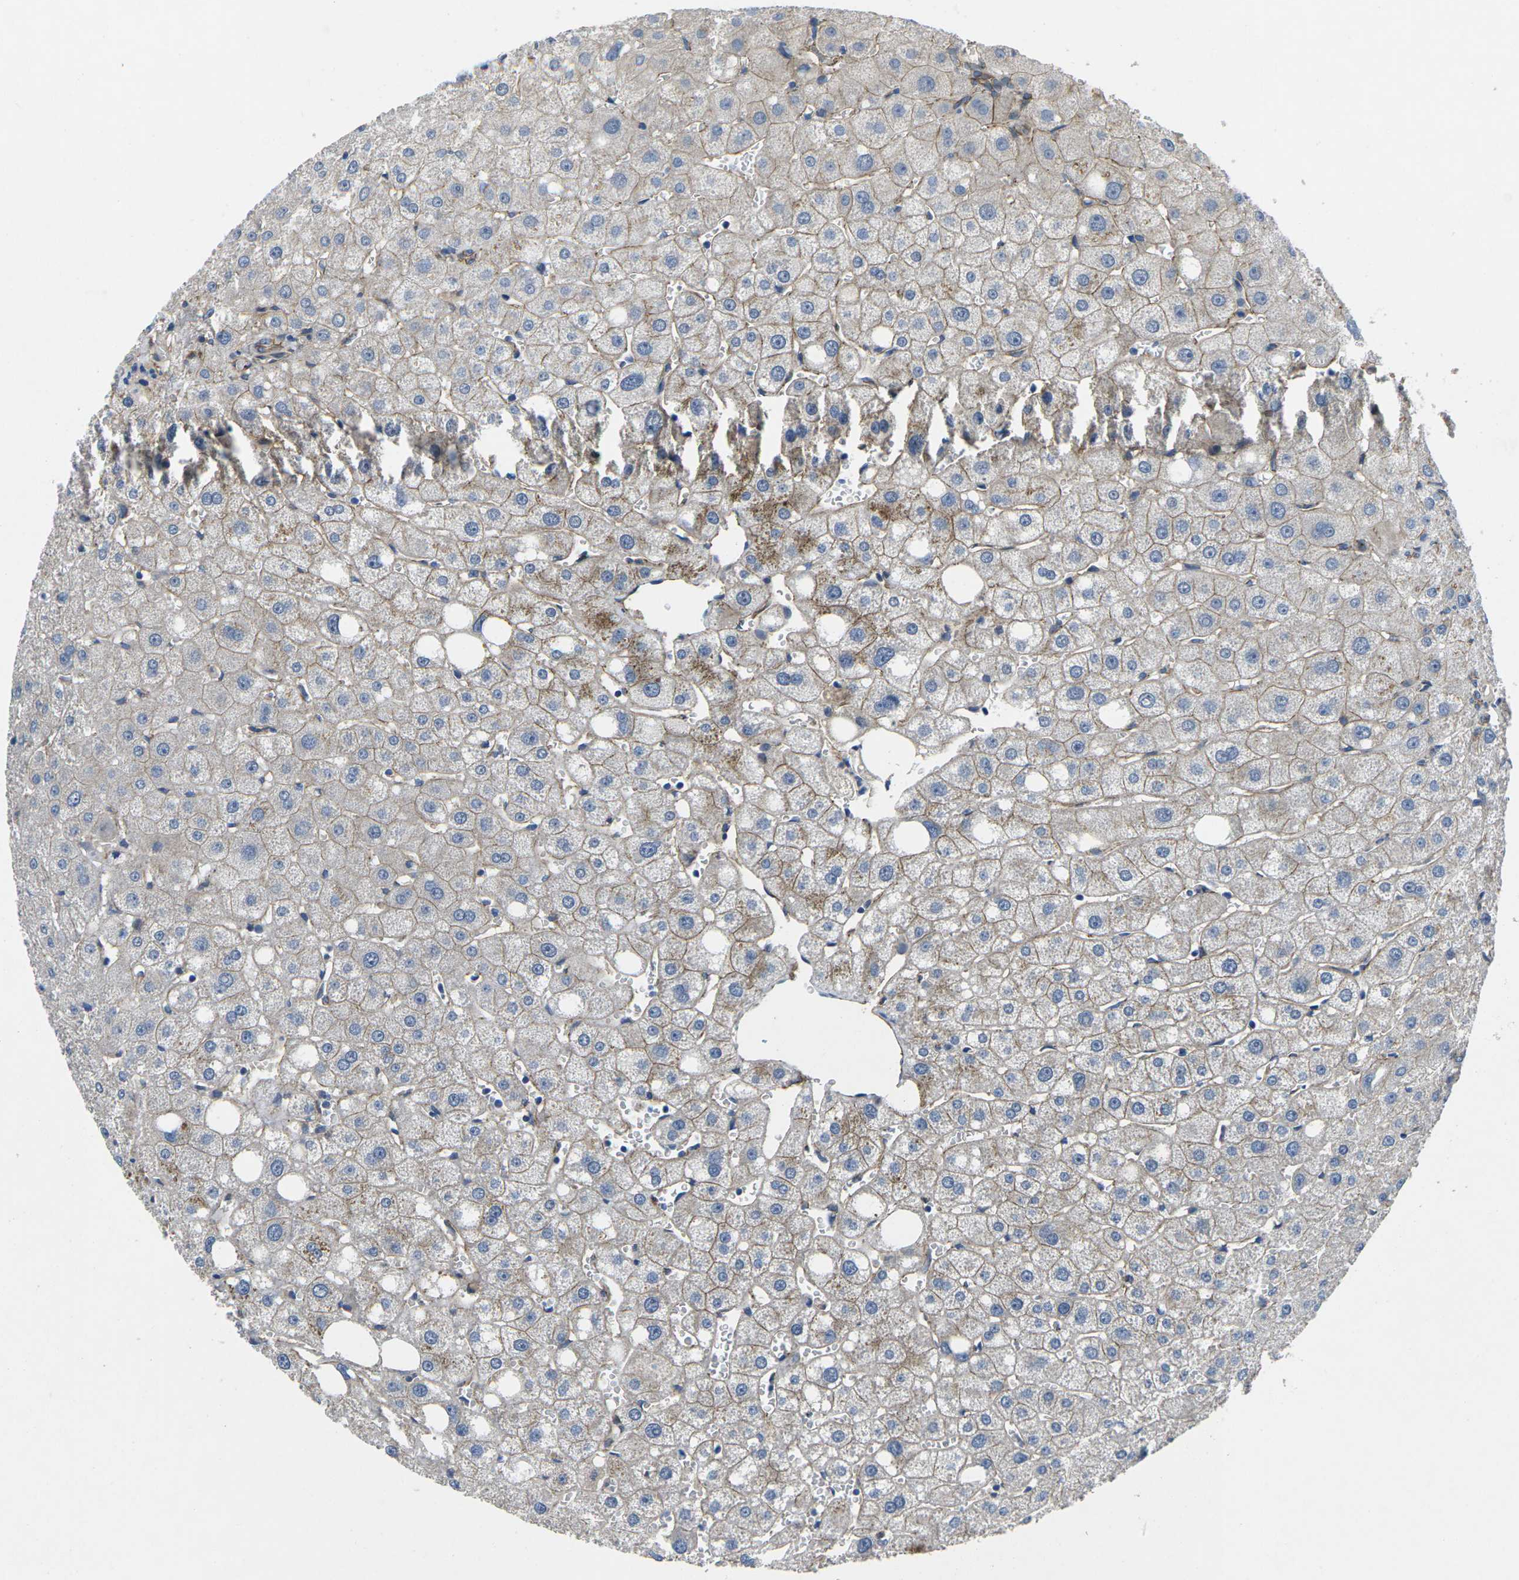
{"staining": {"intensity": "moderate", "quantity": "25%-75%", "location": "cytoplasmic/membranous"}, "tissue": "liver", "cell_type": "Hepatocytes", "image_type": "normal", "snomed": [{"axis": "morphology", "description": "Normal tissue, NOS"}, {"axis": "topography", "description": "Liver"}], "caption": "Immunohistochemical staining of unremarkable liver shows medium levels of moderate cytoplasmic/membranous staining in about 25%-75% of hepatocytes.", "gene": "CTNND1", "patient": {"sex": "male", "age": 73}}